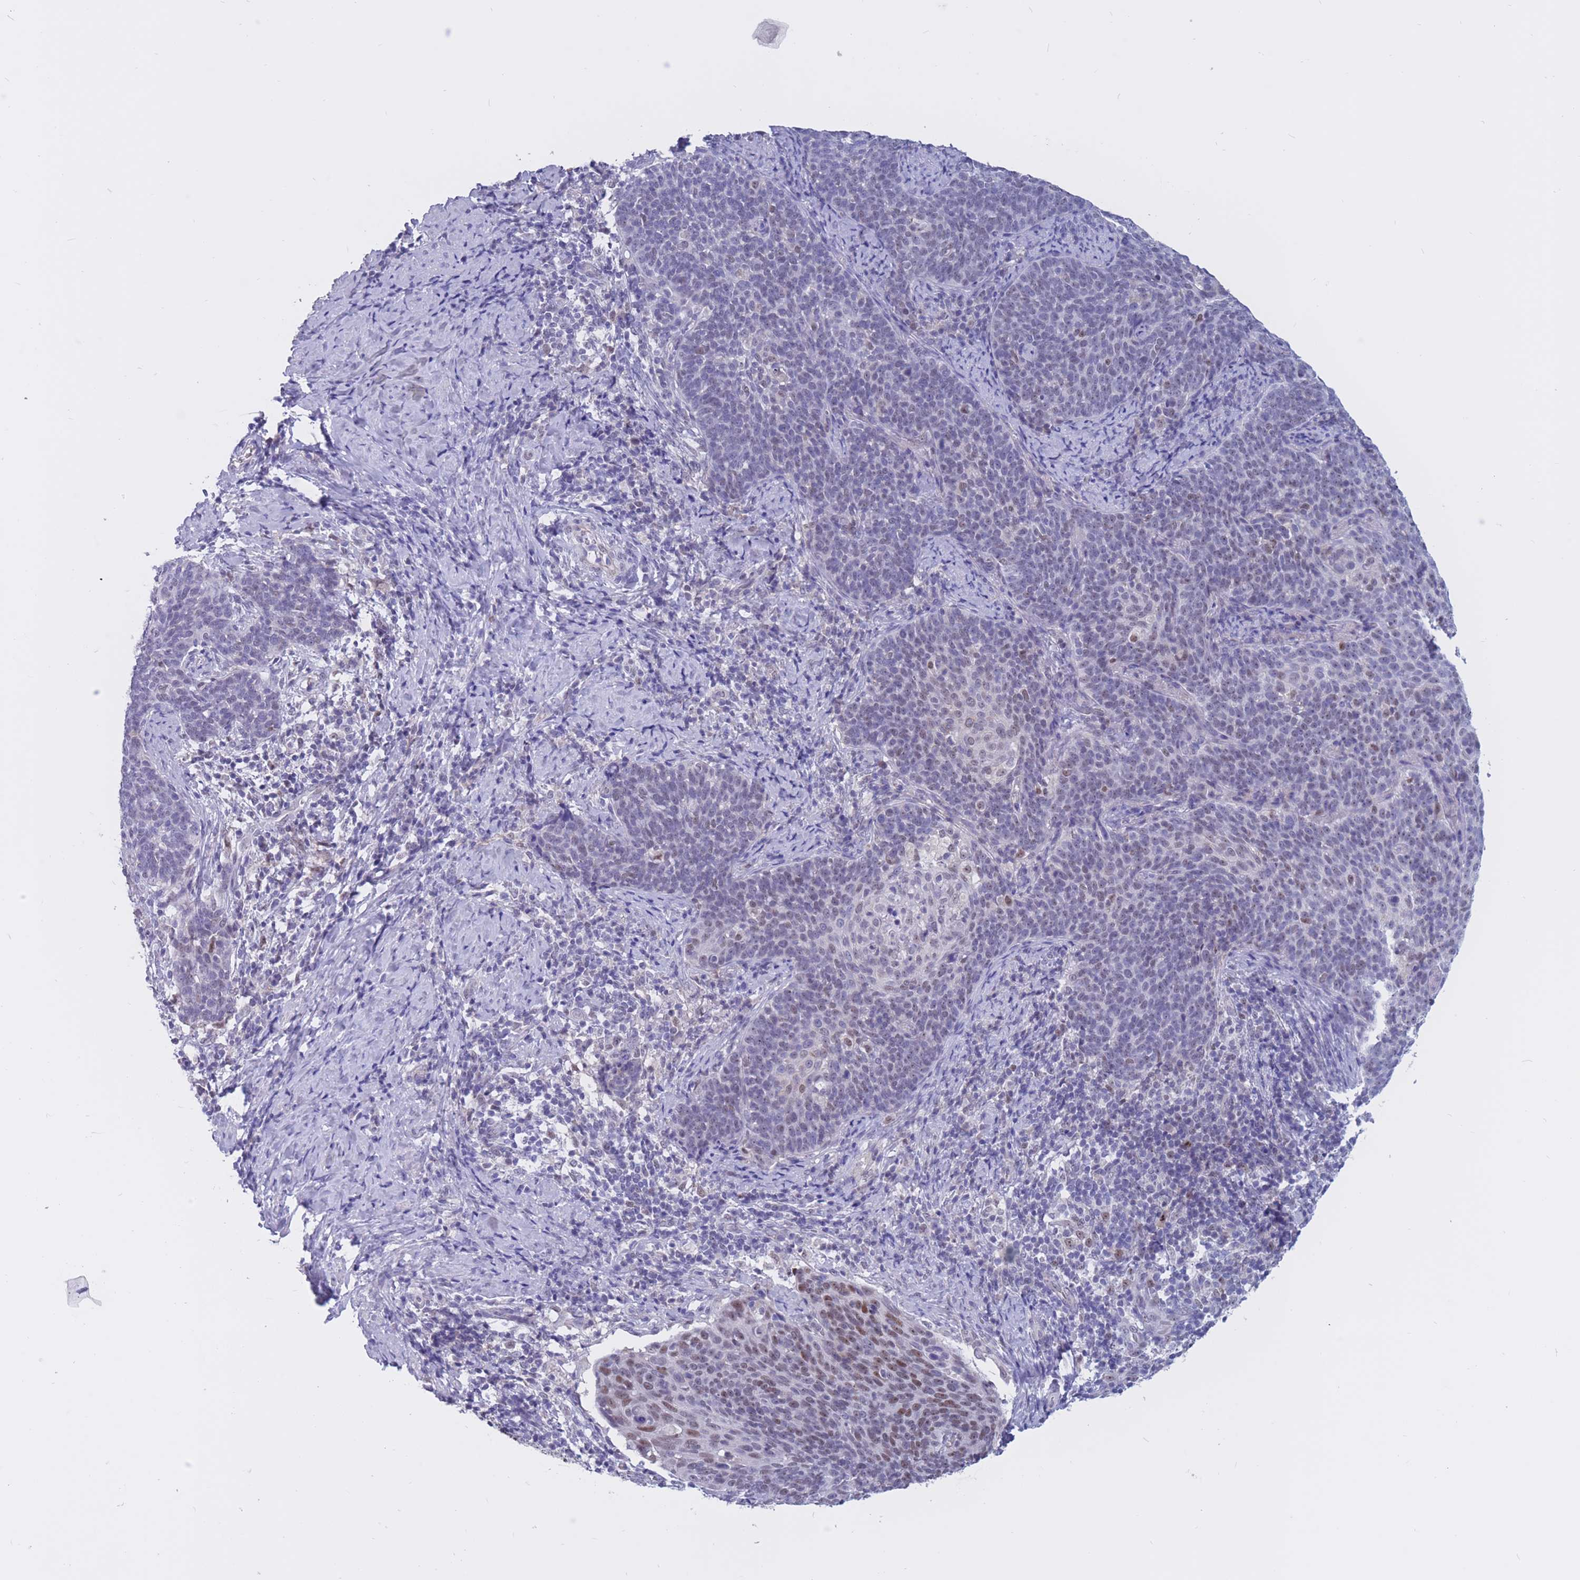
{"staining": {"intensity": "moderate", "quantity": "<25%", "location": "nuclear"}, "tissue": "cervical cancer", "cell_type": "Tumor cells", "image_type": "cancer", "snomed": [{"axis": "morphology", "description": "Normal tissue, NOS"}, {"axis": "morphology", "description": "Squamous cell carcinoma, NOS"}, {"axis": "topography", "description": "Cervix"}], "caption": "Human cervical squamous cell carcinoma stained with a brown dye exhibits moderate nuclear positive positivity in approximately <25% of tumor cells.", "gene": "BOP1", "patient": {"sex": "female", "age": 39}}